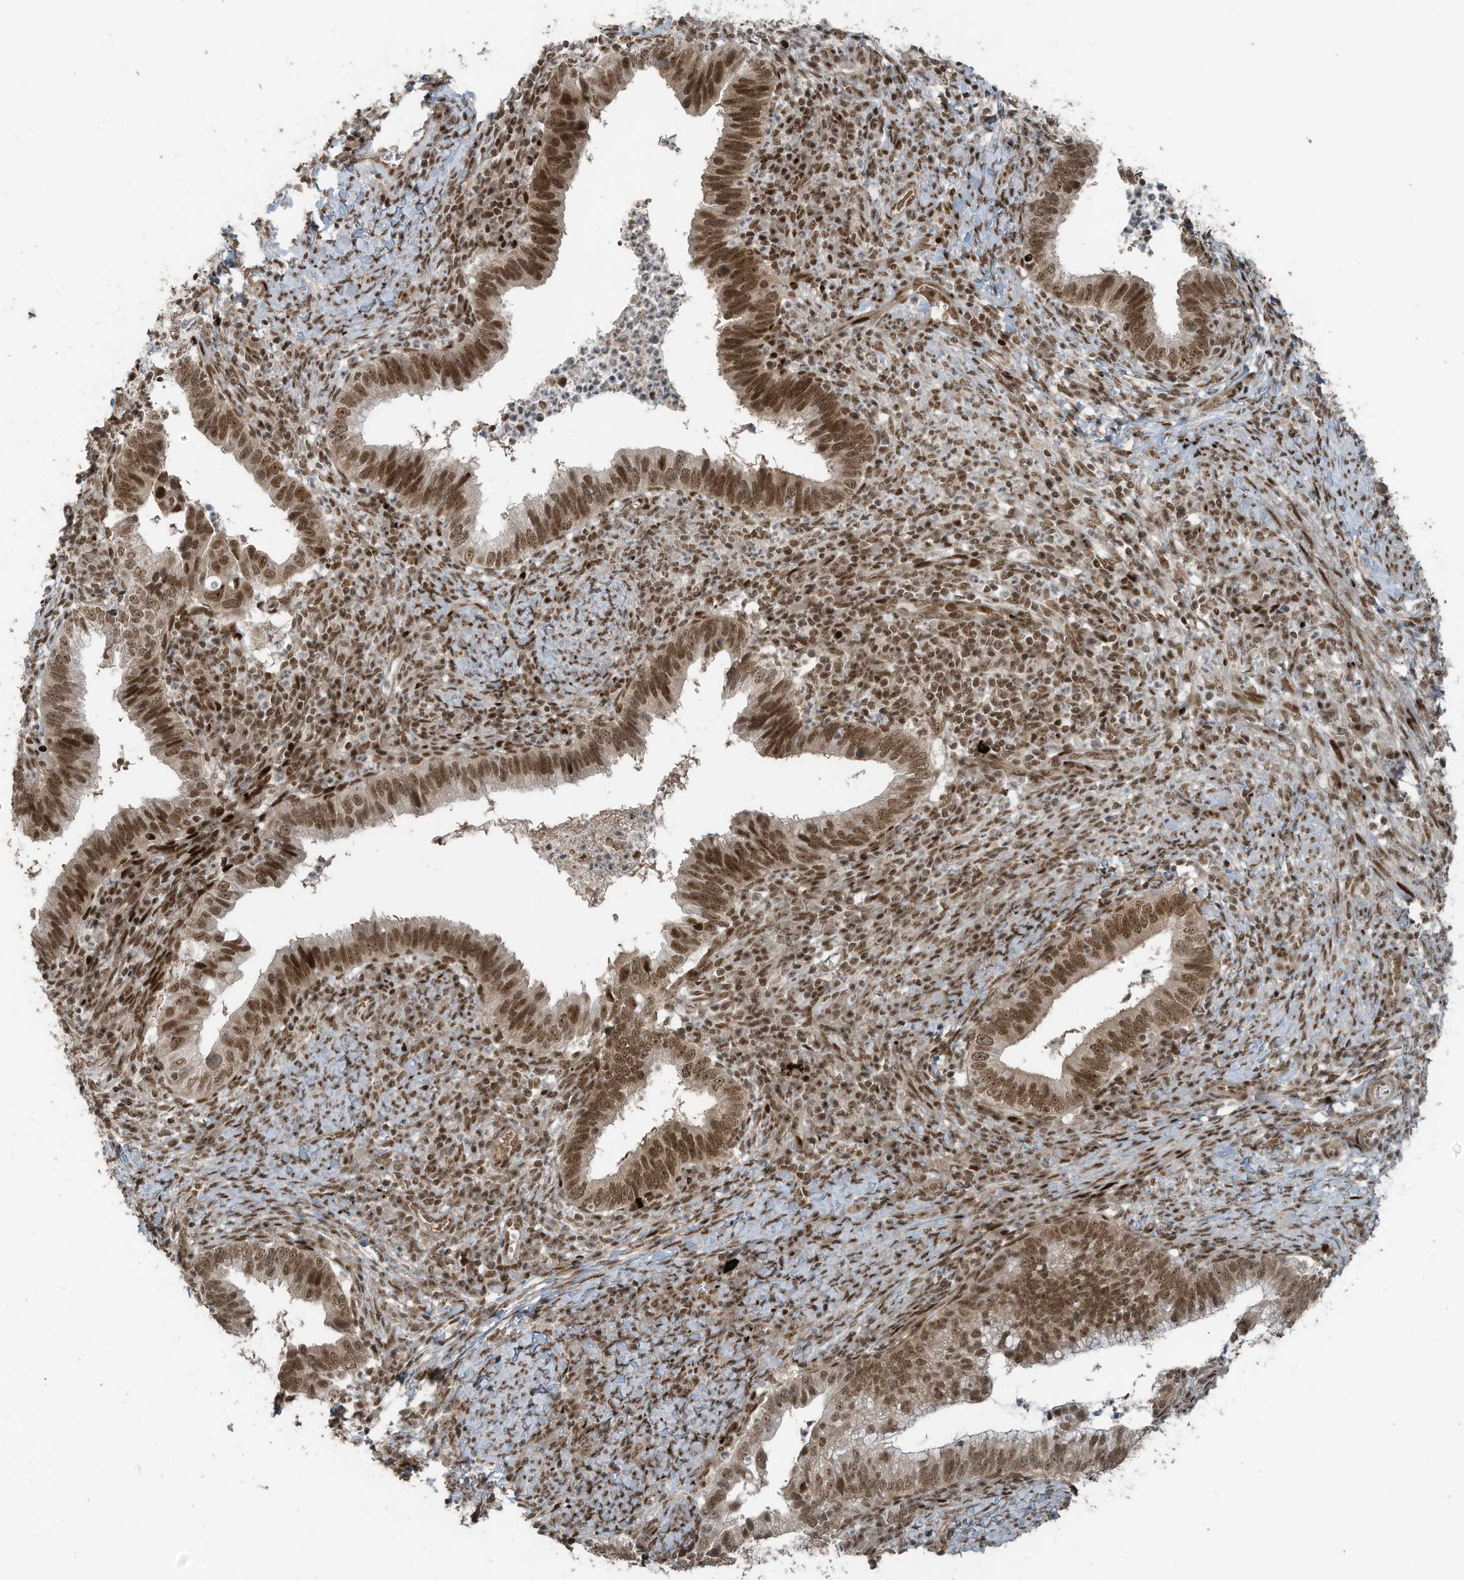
{"staining": {"intensity": "moderate", "quantity": ">75%", "location": "nuclear"}, "tissue": "cervical cancer", "cell_type": "Tumor cells", "image_type": "cancer", "snomed": [{"axis": "morphology", "description": "Adenocarcinoma, NOS"}, {"axis": "topography", "description": "Cervix"}], "caption": "Adenocarcinoma (cervical) stained with a brown dye demonstrates moderate nuclear positive expression in about >75% of tumor cells.", "gene": "PCNP", "patient": {"sex": "female", "age": 36}}